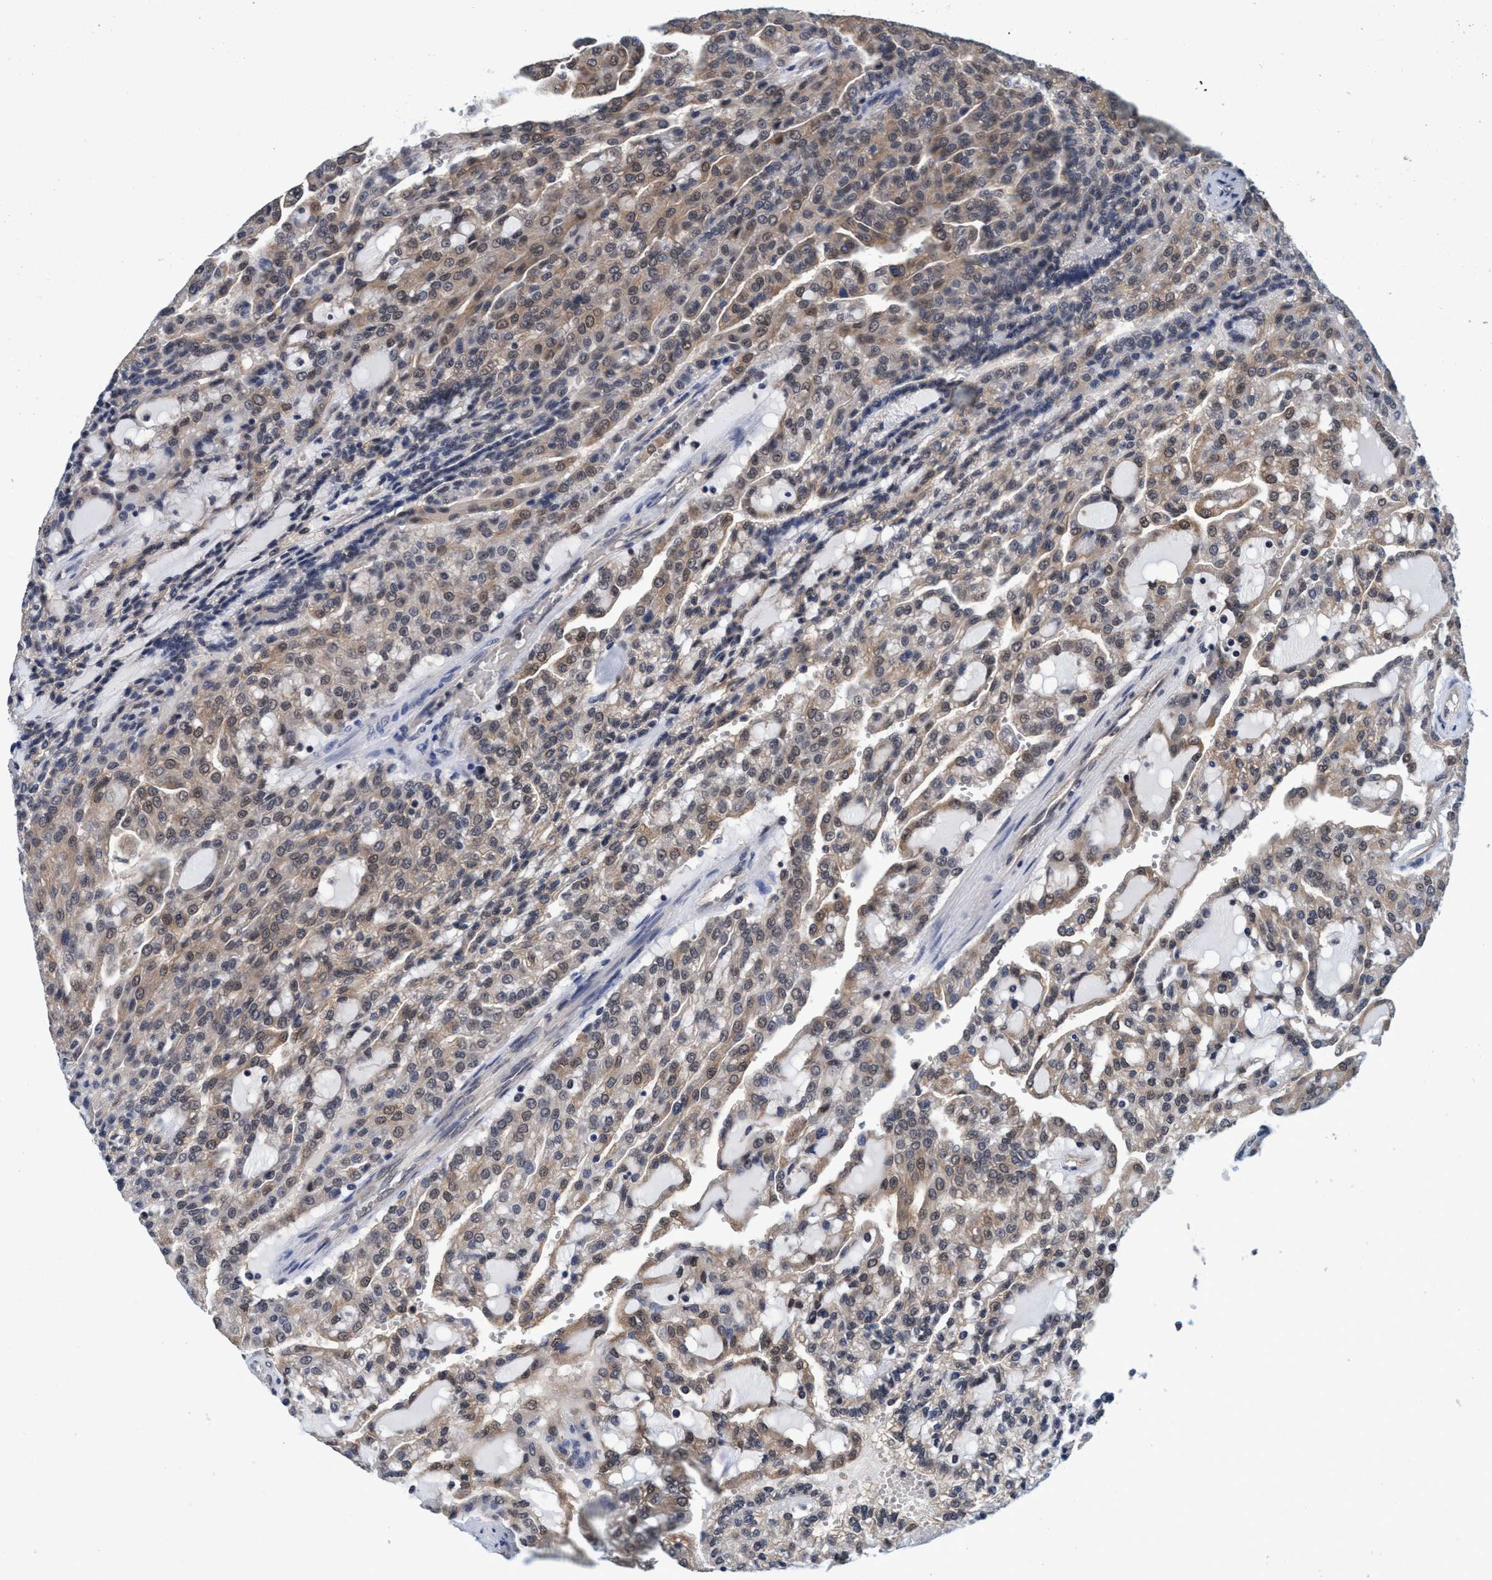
{"staining": {"intensity": "weak", "quantity": ">75%", "location": "cytoplasmic/membranous"}, "tissue": "renal cancer", "cell_type": "Tumor cells", "image_type": "cancer", "snomed": [{"axis": "morphology", "description": "Adenocarcinoma, NOS"}, {"axis": "topography", "description": "Kidney"}], "caption": "Protein expression analysis of renal cancer (adenocarcinoma) reveals weak cytoplasmic/membranous expression in approximately >75% of tumor cells.", "gene": "PSMD12", "patient": {"sex": "male", "age": 63}}